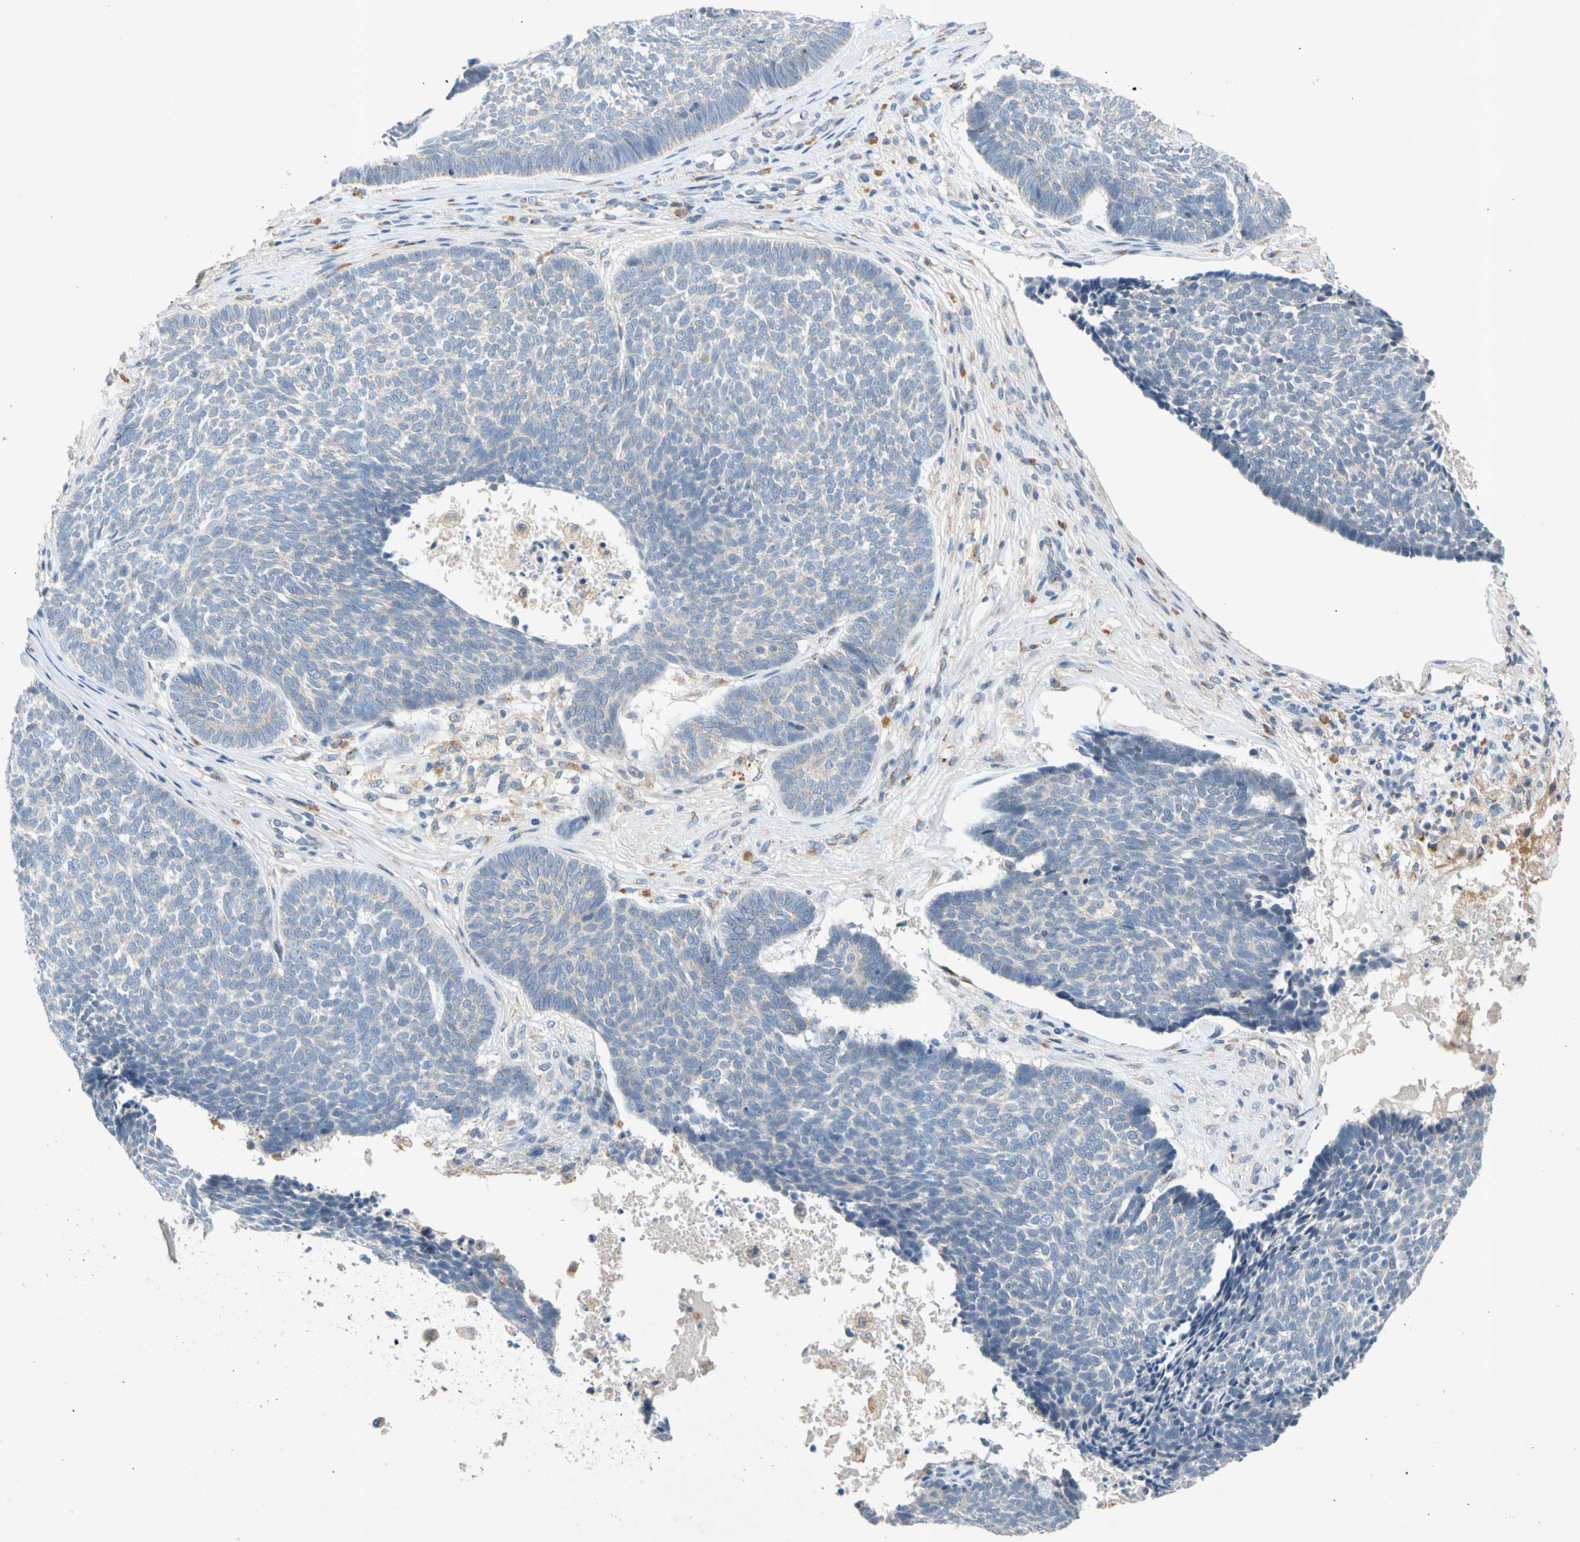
{"staining": {"intensity": "negative", "quantity": "none", "location": "none"}, "tissue": "skin cancer", "cell_type": "Tumor cells", "image_type": "cancer", "snomed": [{"axis": "morphology", "description": "Basal cell carcinoma"}, {"axis": "topography", "description": "Skin"}], "caption": "Skin cancer was stained to show a protein in brown. There is no significant positivity in tumor cells.", "gene": "GASK1B", "patient": {"sex": "male", "age": 84}}